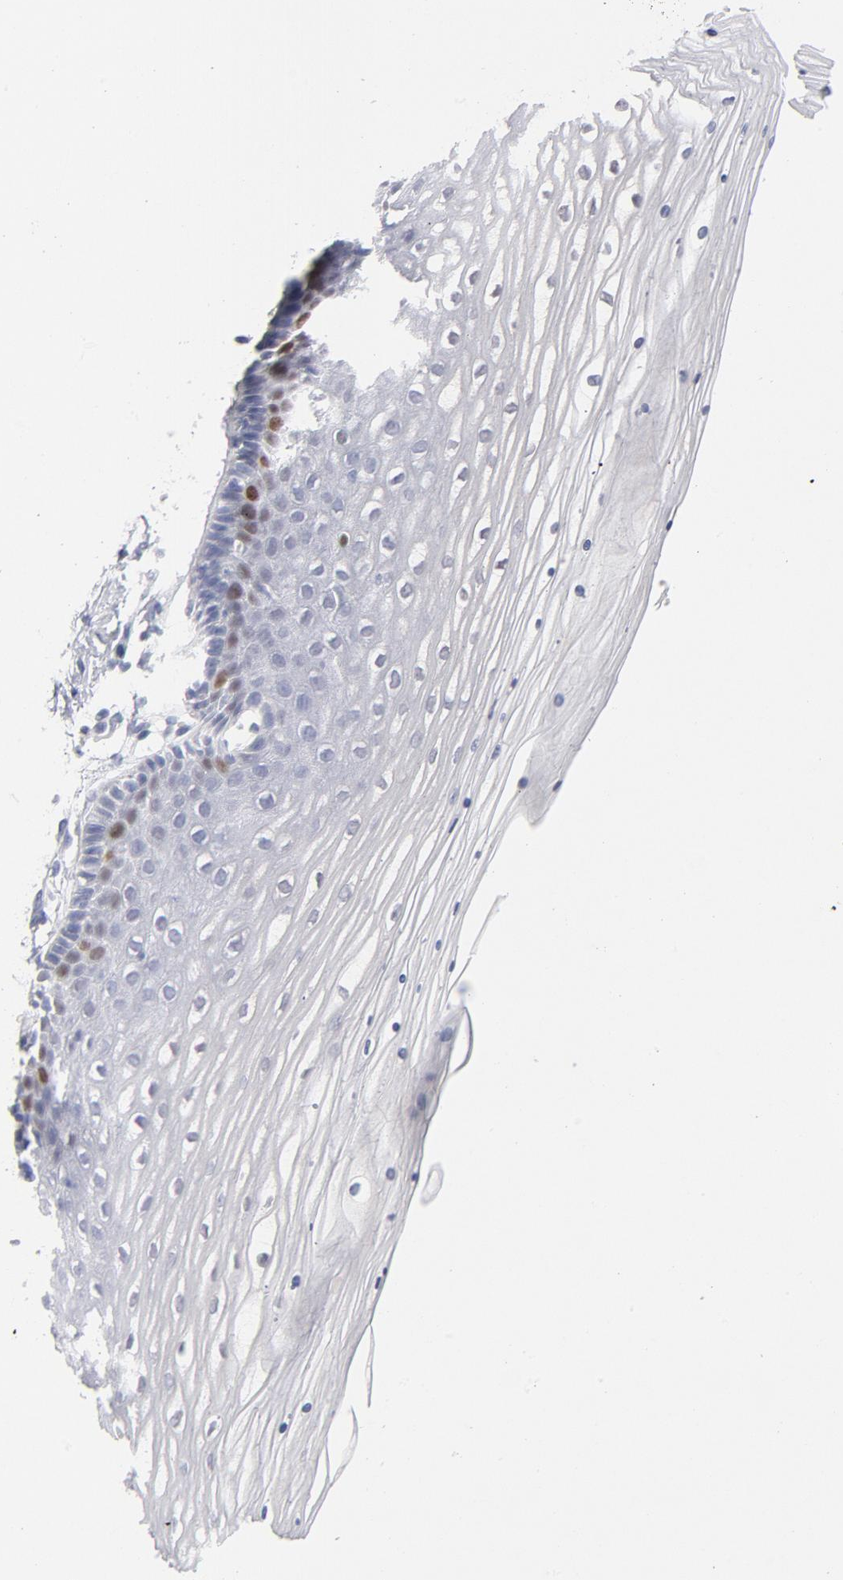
{"staining": {"intensity": "weak", "quantity": ">75%", "location": "cytoplasmic/membranous"}, "tissue": "cervix", "cell_type": "Glandular cells", "image_type": "normal", "snomed": [{"axis": "morphology", "description": "Normal tissue, NOS"}, {"axis": "topography", "description": "Cervix"}], "caption": "Weak cytoplasmic/membranous positivity for a protein is appreciated in about >75% of glandular cells of unremarkable cervix using immunohistochemistry.", "gene": "MCM7", "patient": {"sex": "female", "age": 39}}